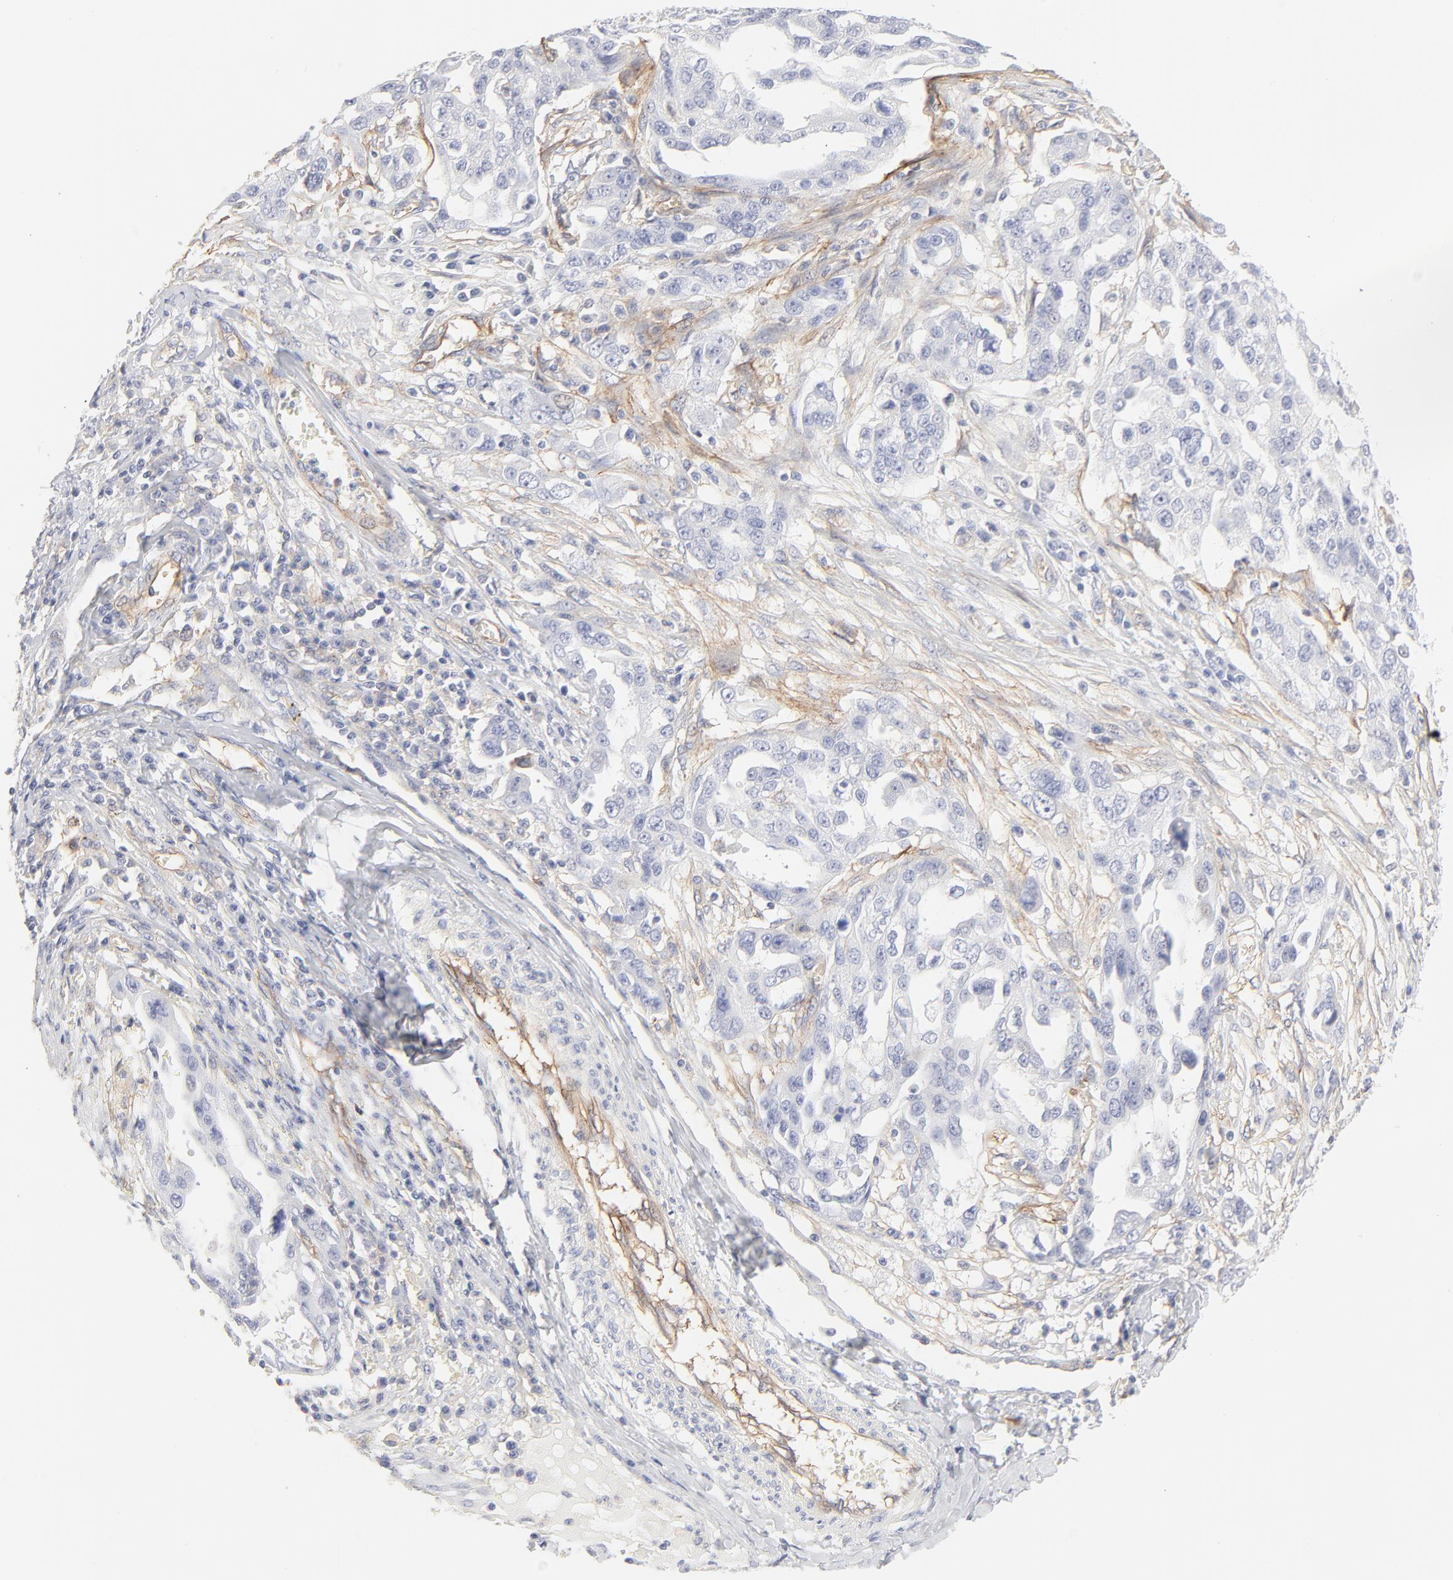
{"staining": {"intensity": "negative", "quantity": "none", "location": "none"}, "tissue": "ovarian cancer", "cell_type": "Tumor cells", "image_type": "cancer", "snomed": [{"axis": "morphology", "description": "Carcinoma, endometroid"}, {"axis": "topography", "description": "Ovary"}], "caption": "An image of human ovarian cancer (endometroid carcinoma) is negative for staining in tumor cells.", "gene": "ITGA5", "patient": {"sex": "female", "age": 75}}